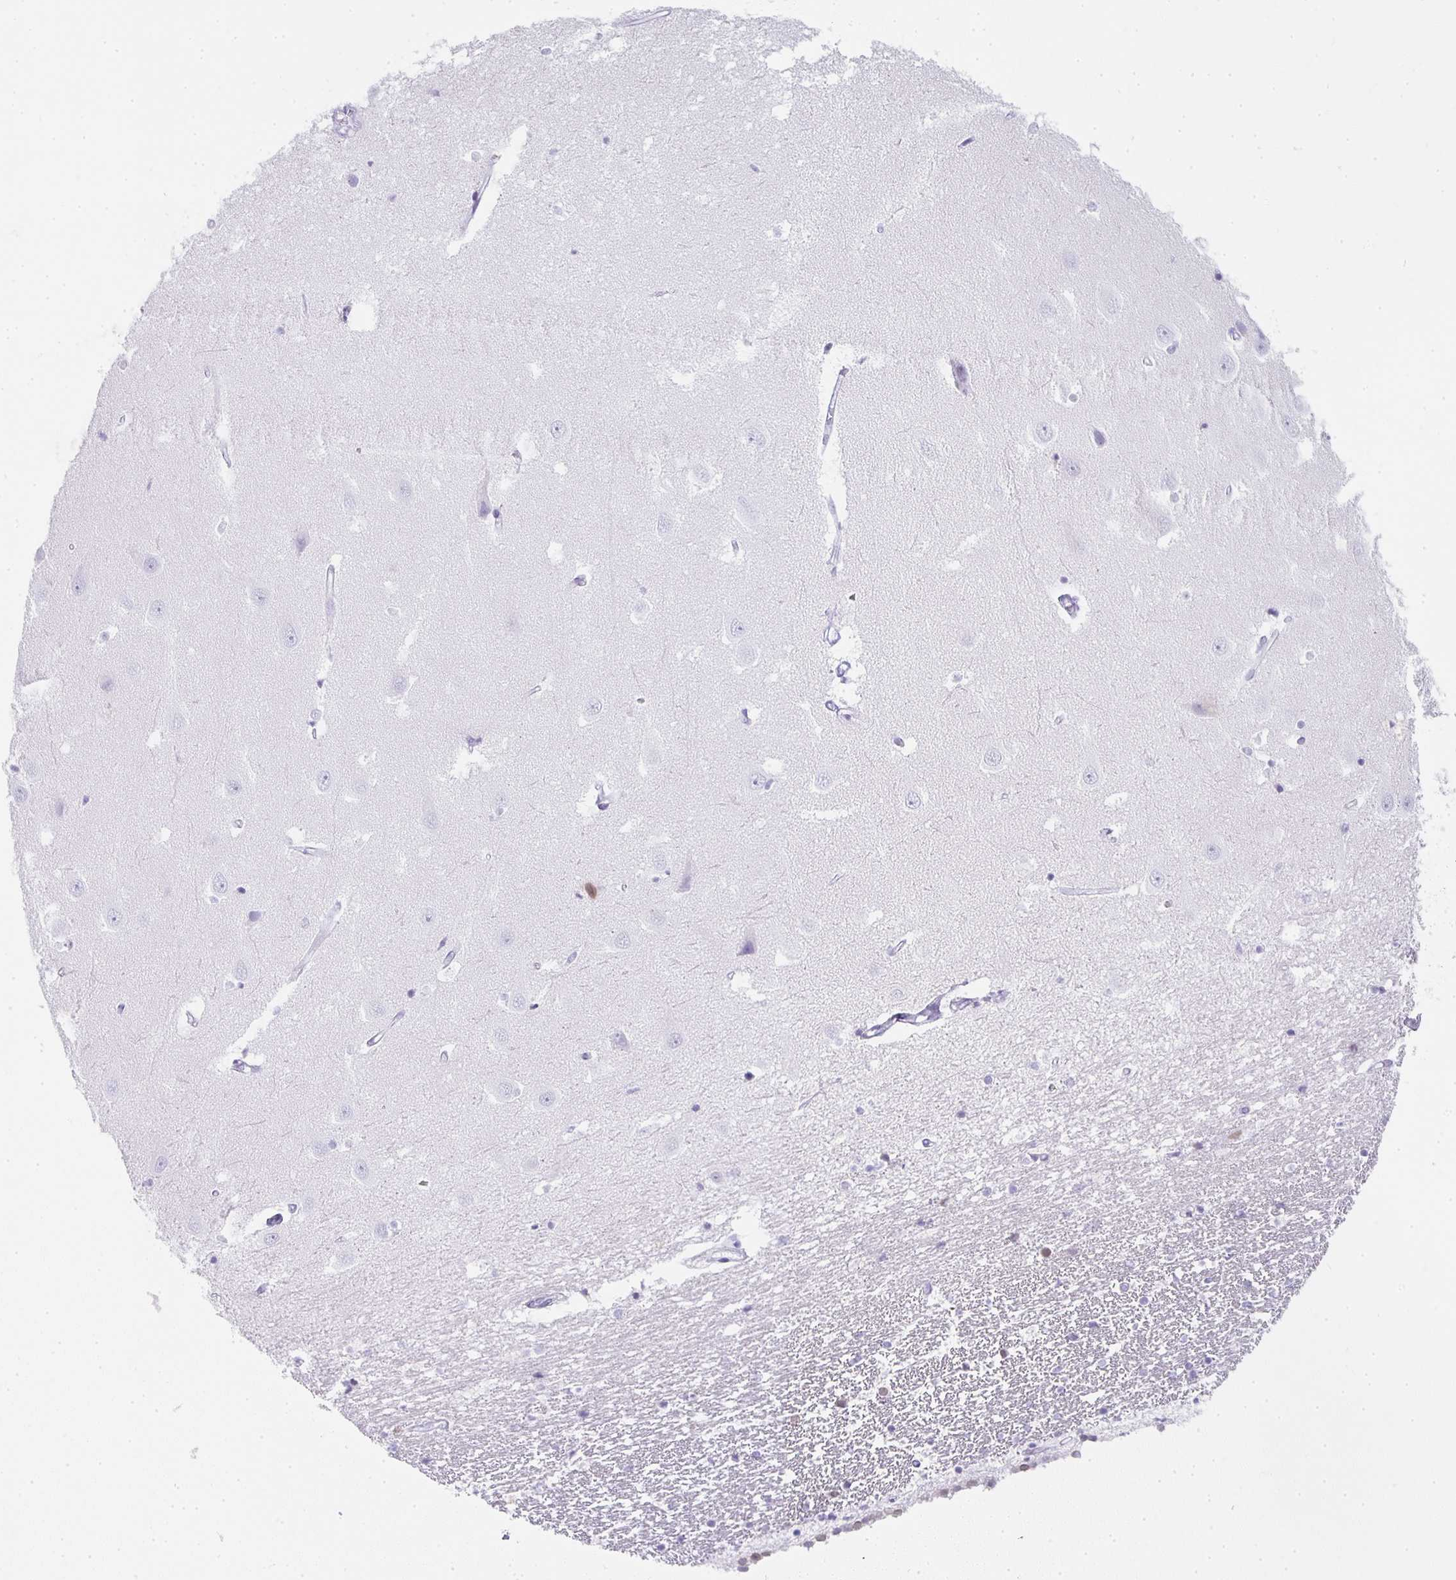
{"staining": {"intensity": "negative", "quantity": "none", "location": "none"}, "tissue": "hippocampus", "cell_type": "Glial cells", "image_type": "normal", "snomed": [{"axis": "morphology", "description": "Normal tissue, NOS"}, {"axis": "topography", "description": "Hippocampus"}], "caption": "The histopathology image reveals no significant positivity in glial cells of hippocampus. (Brightfield microscopy of DAB (3,3'-diaminobenzidine) IHC at high magnification).", "gene": "TPSD1", "patient": {"sex": "male", "age": 63}}